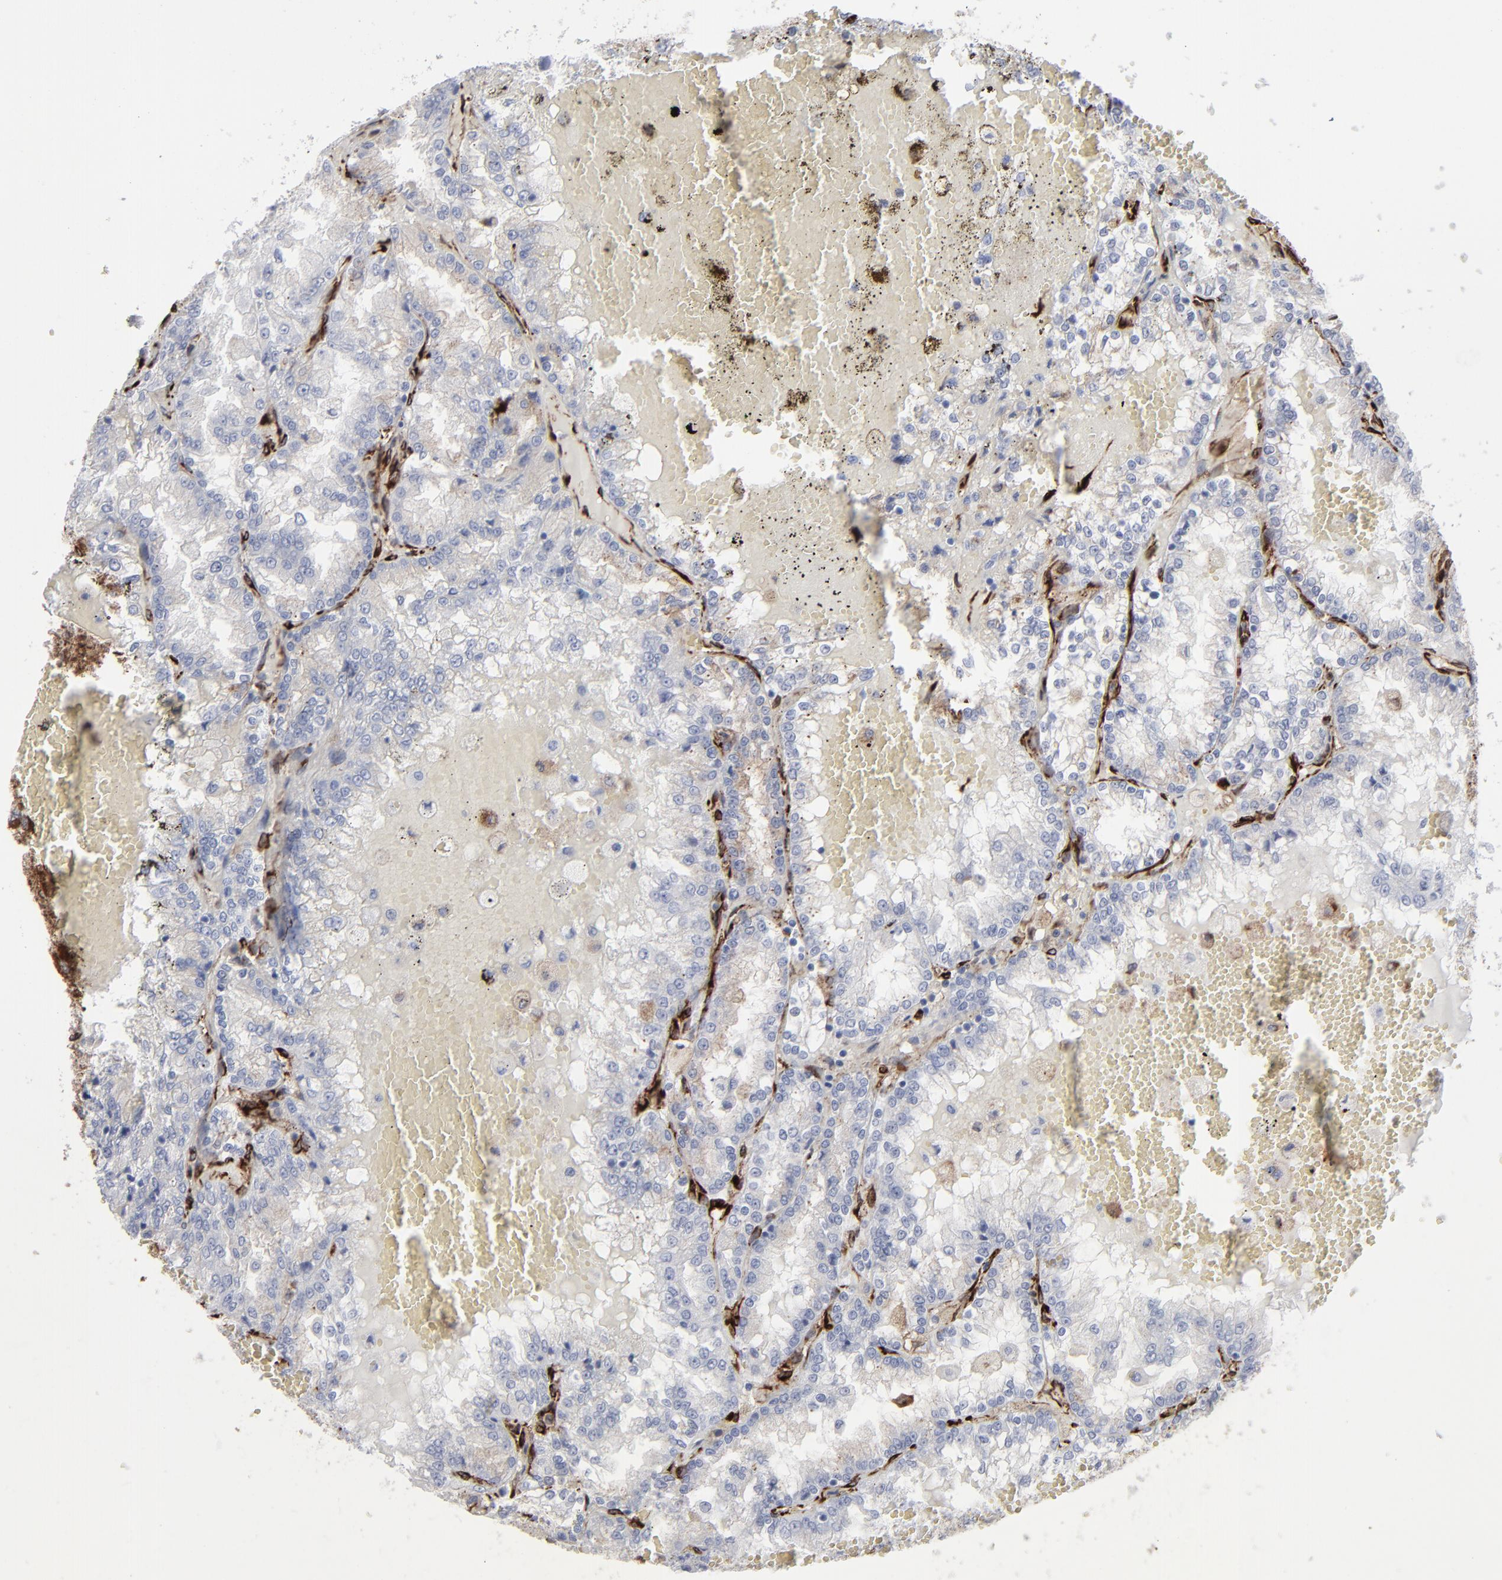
{"staining": {"intensity": "negative", "quantity": "none", "location": "none"}, "tissue": "renal cancer", "cell_type": "Tumor cells", "image_type": "cancer", "snomed": [{"axis": "morphology", "description": "Adenocarcinoma, NOS"}, {"axis": "topography", "description": "Kidney"}], "caption": "High magnification brightfield microscopy of renal adenocarcinoma stained with DAB (3,3'-diaminobenzidine) (brown) and counterstained with hematoxylin (blue): tumor cells show no significant expression.", "gene": "SPARC", "patient": {"sex": "female", "age": 56}}